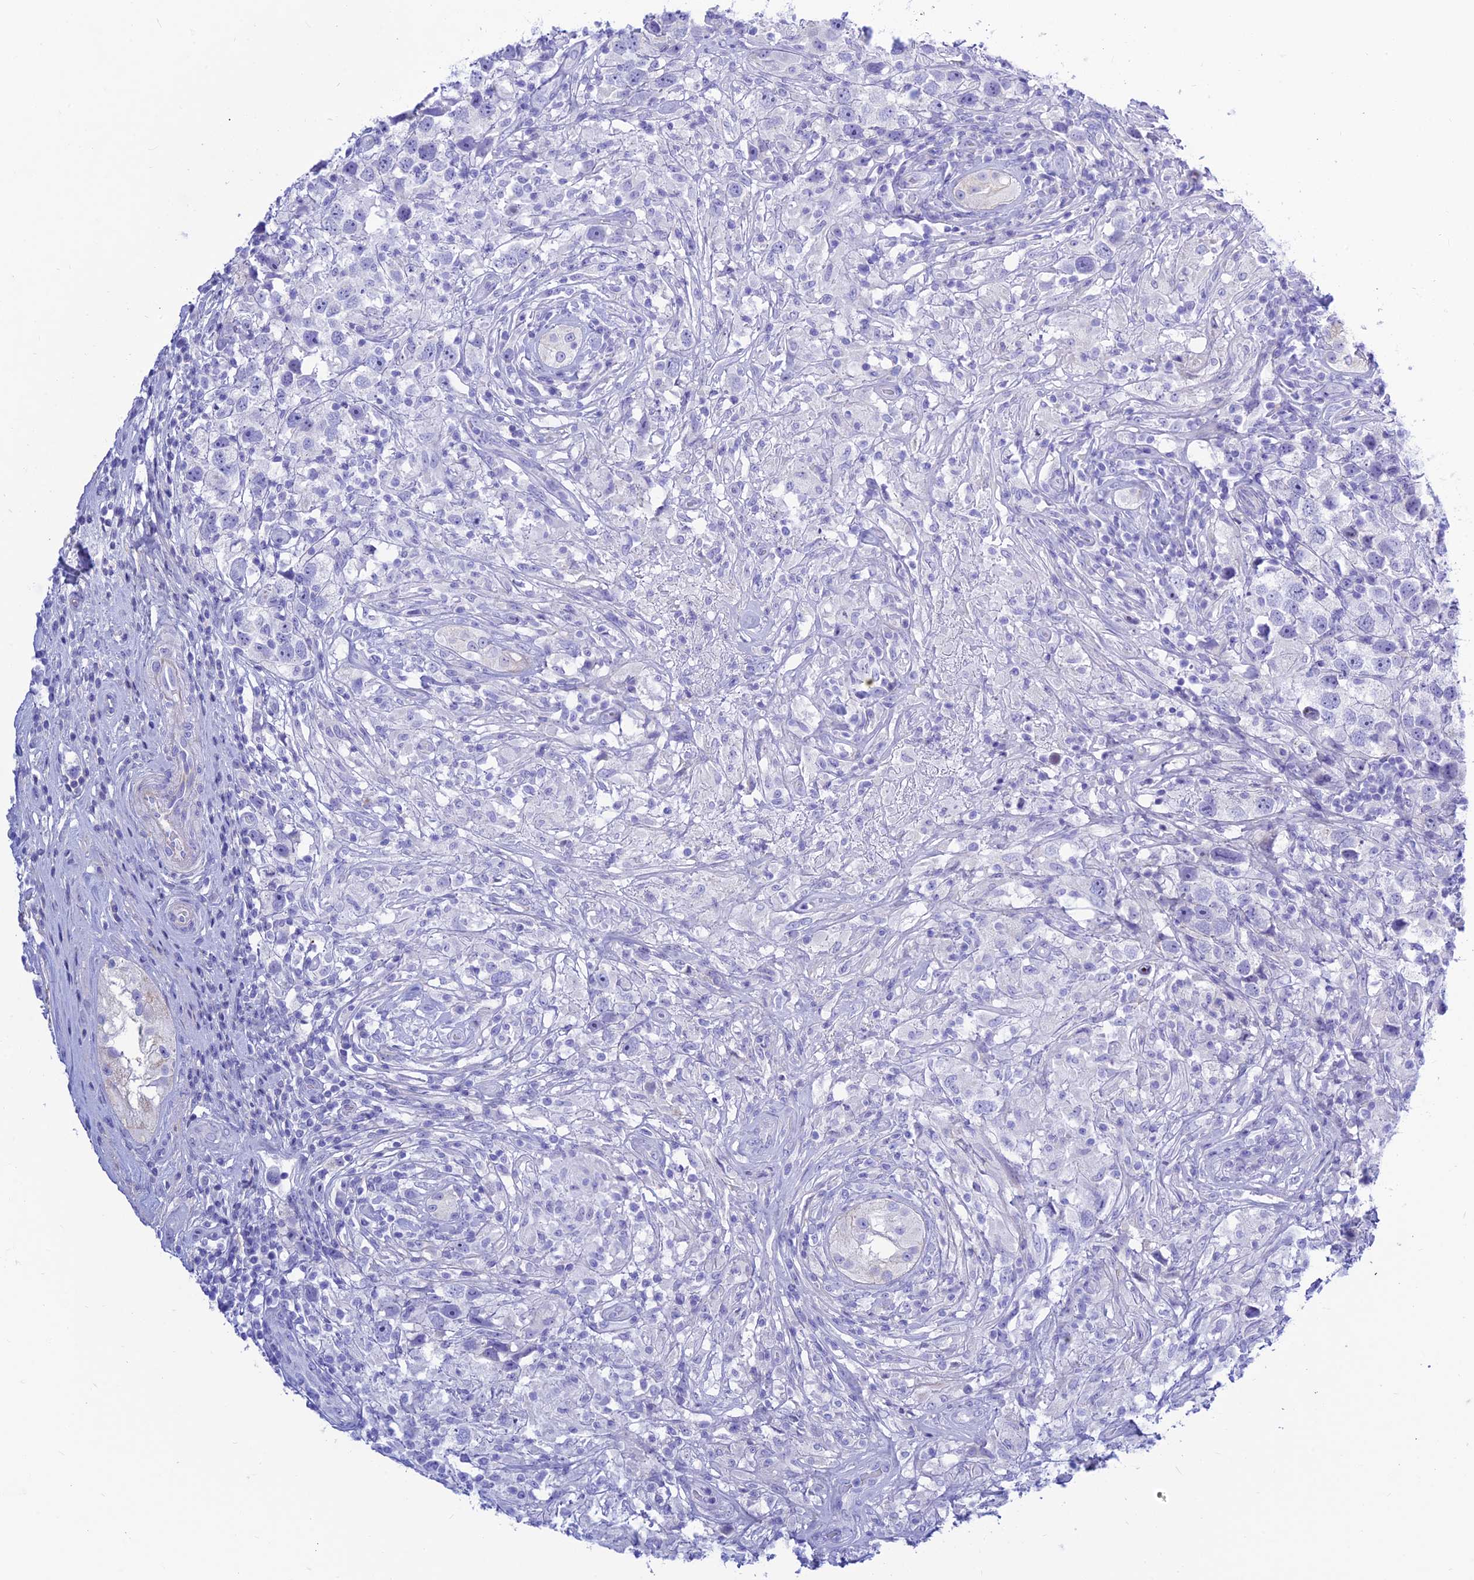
{"staining": {"intensity": "negative", "quantity": "none", "location": "none"}, "tissue": "testis cancer", "cell_type": "Tumor cells", "image_type": "cancer", "snomed": [{"axis": "morphology", "description": "Seminoma, NOS"}, {"axis": "topography", "description": "Testis"}], "caption": "High power microscopy image of an immunohistochemistry (IHC) micrograph of testis cancer, revealing no significant expression in tumor cells.", "gene": "PRNP", "patient": {"sex": "male", "age": 49}}